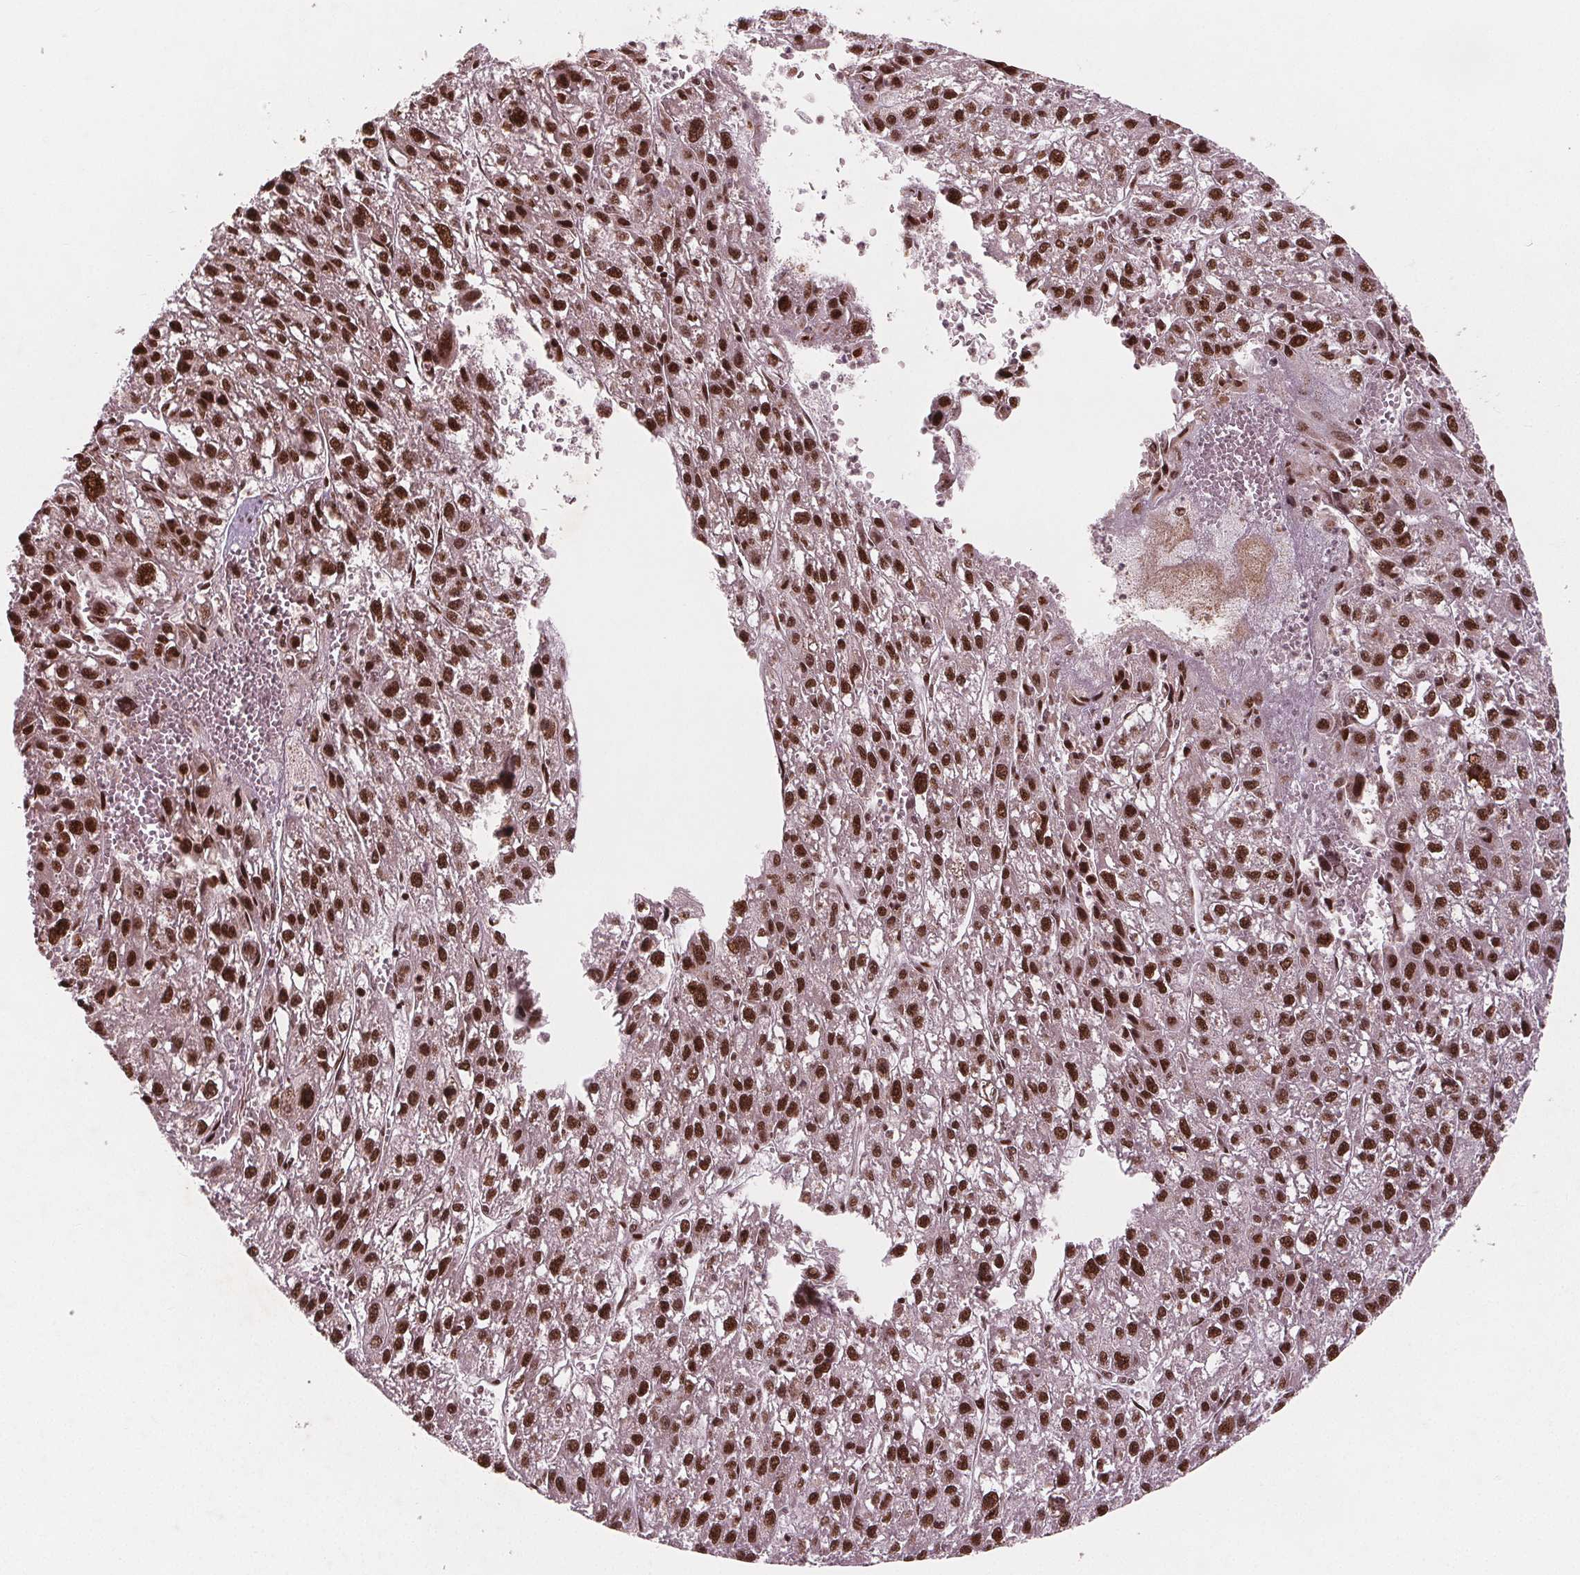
{"staining": {"intensity": "strong", "quantity": ">75%", "location": "nuclear"}, "tissue": "liver cancer", "cell_type": "Tumor cells", "image_type": "cancer", "snomed": [{"axis": "morphology", "description": "Carcinoma, Hepatocellular, NOS"}, {"axis": "topography", "description": "Liver"}], "caption": "Brown immunohistochemical staining in liver hepatocellular carcinoma displays strong nuclear staining in approximately >75% of tumor cells.", "gene": "SNRNP35", "patient": {"sex": "female", "age": 70}}